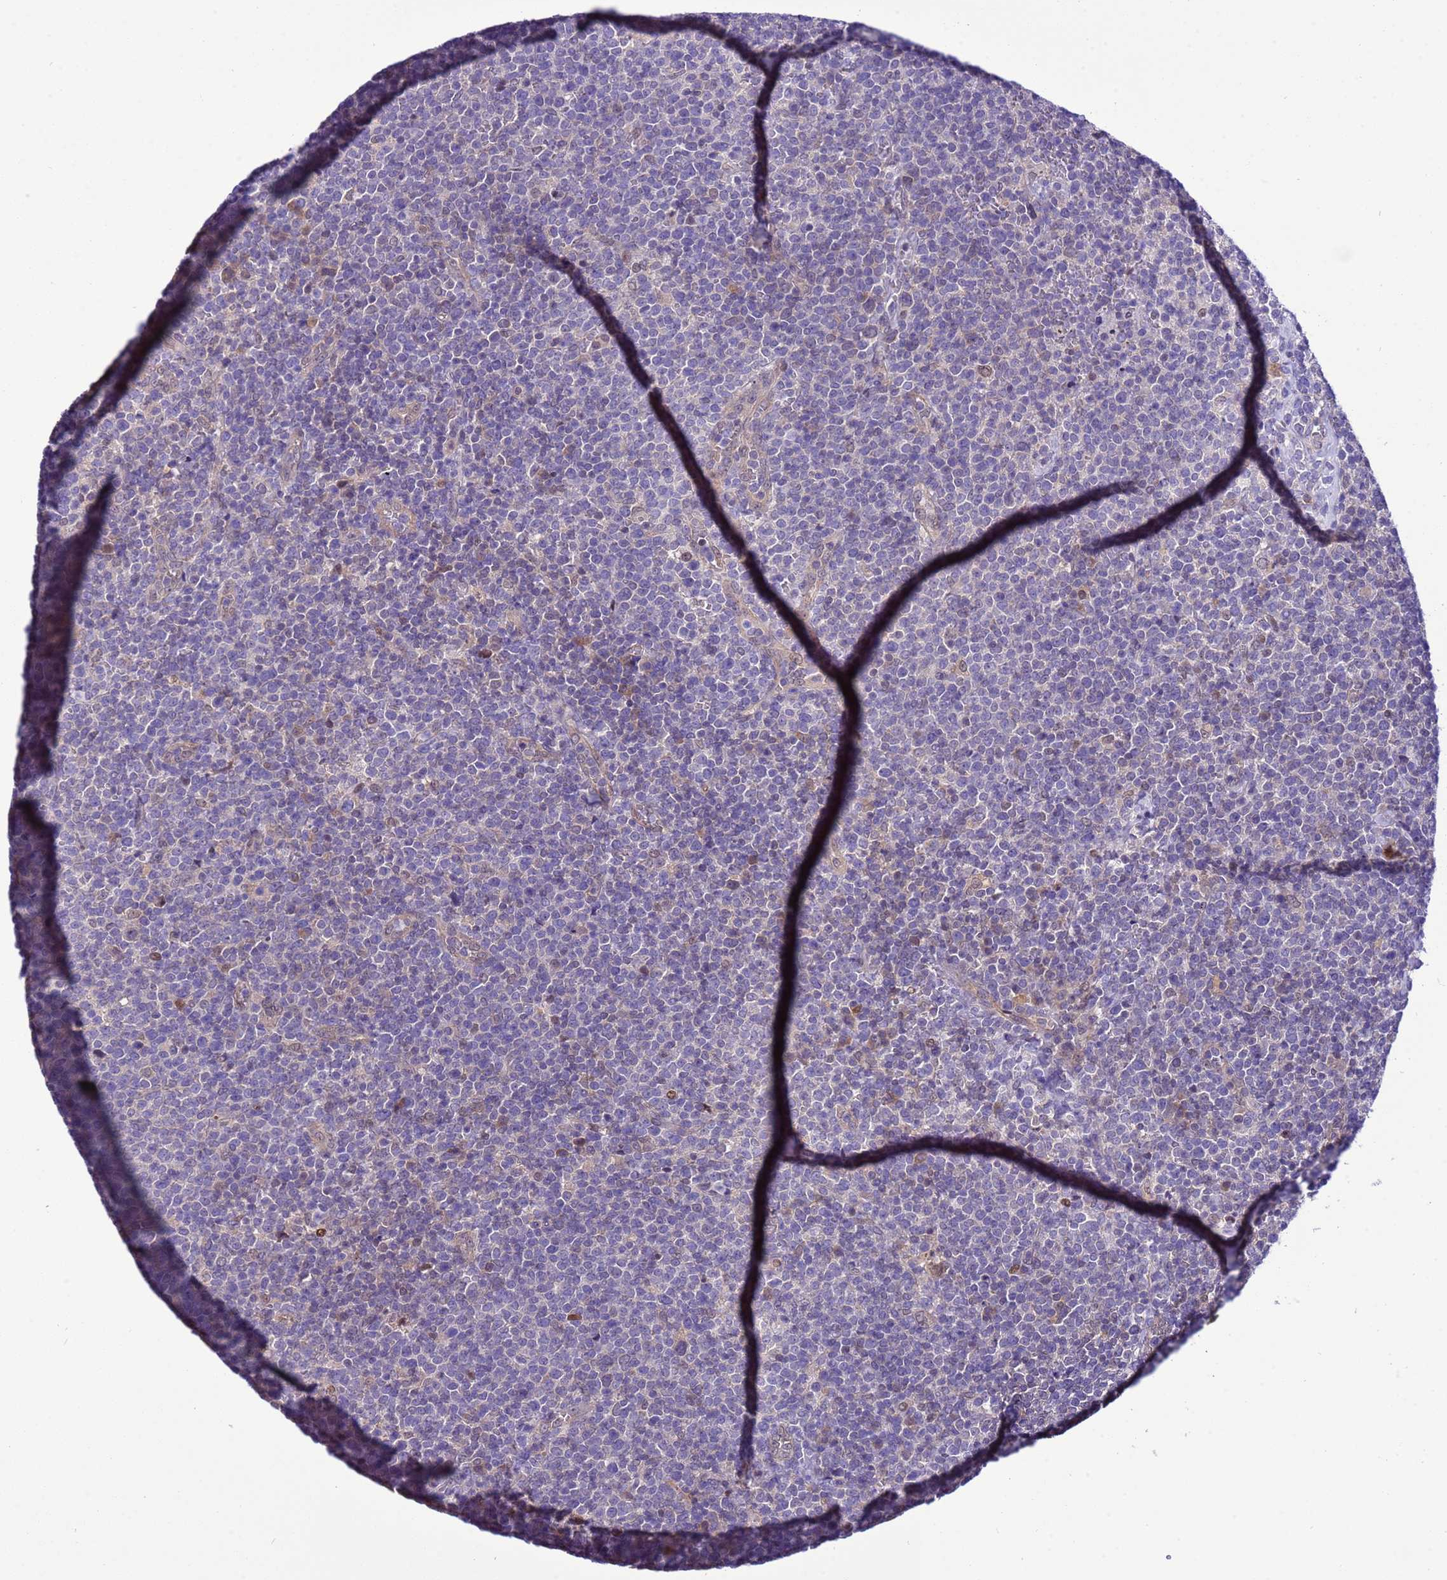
{"staining": {"intensity": "negative", "quantity": "none", "location": "none"}, "tissue": "lymphoma", "cell_type": "Tumor cells", "image_type": "cancer", "snomed": [{"axis": "morphology", "description": "Malignant lymphoma, non-Hodgkin's type, High grade"}, {"axis": "topography", "description": "Lymph node"}], "caption": "Immunohistochemical staining of lymphoma reveals no significant staining in tumor cells.", "gene": "RASD1", "patient": {"sex": "male", "age": 61}}